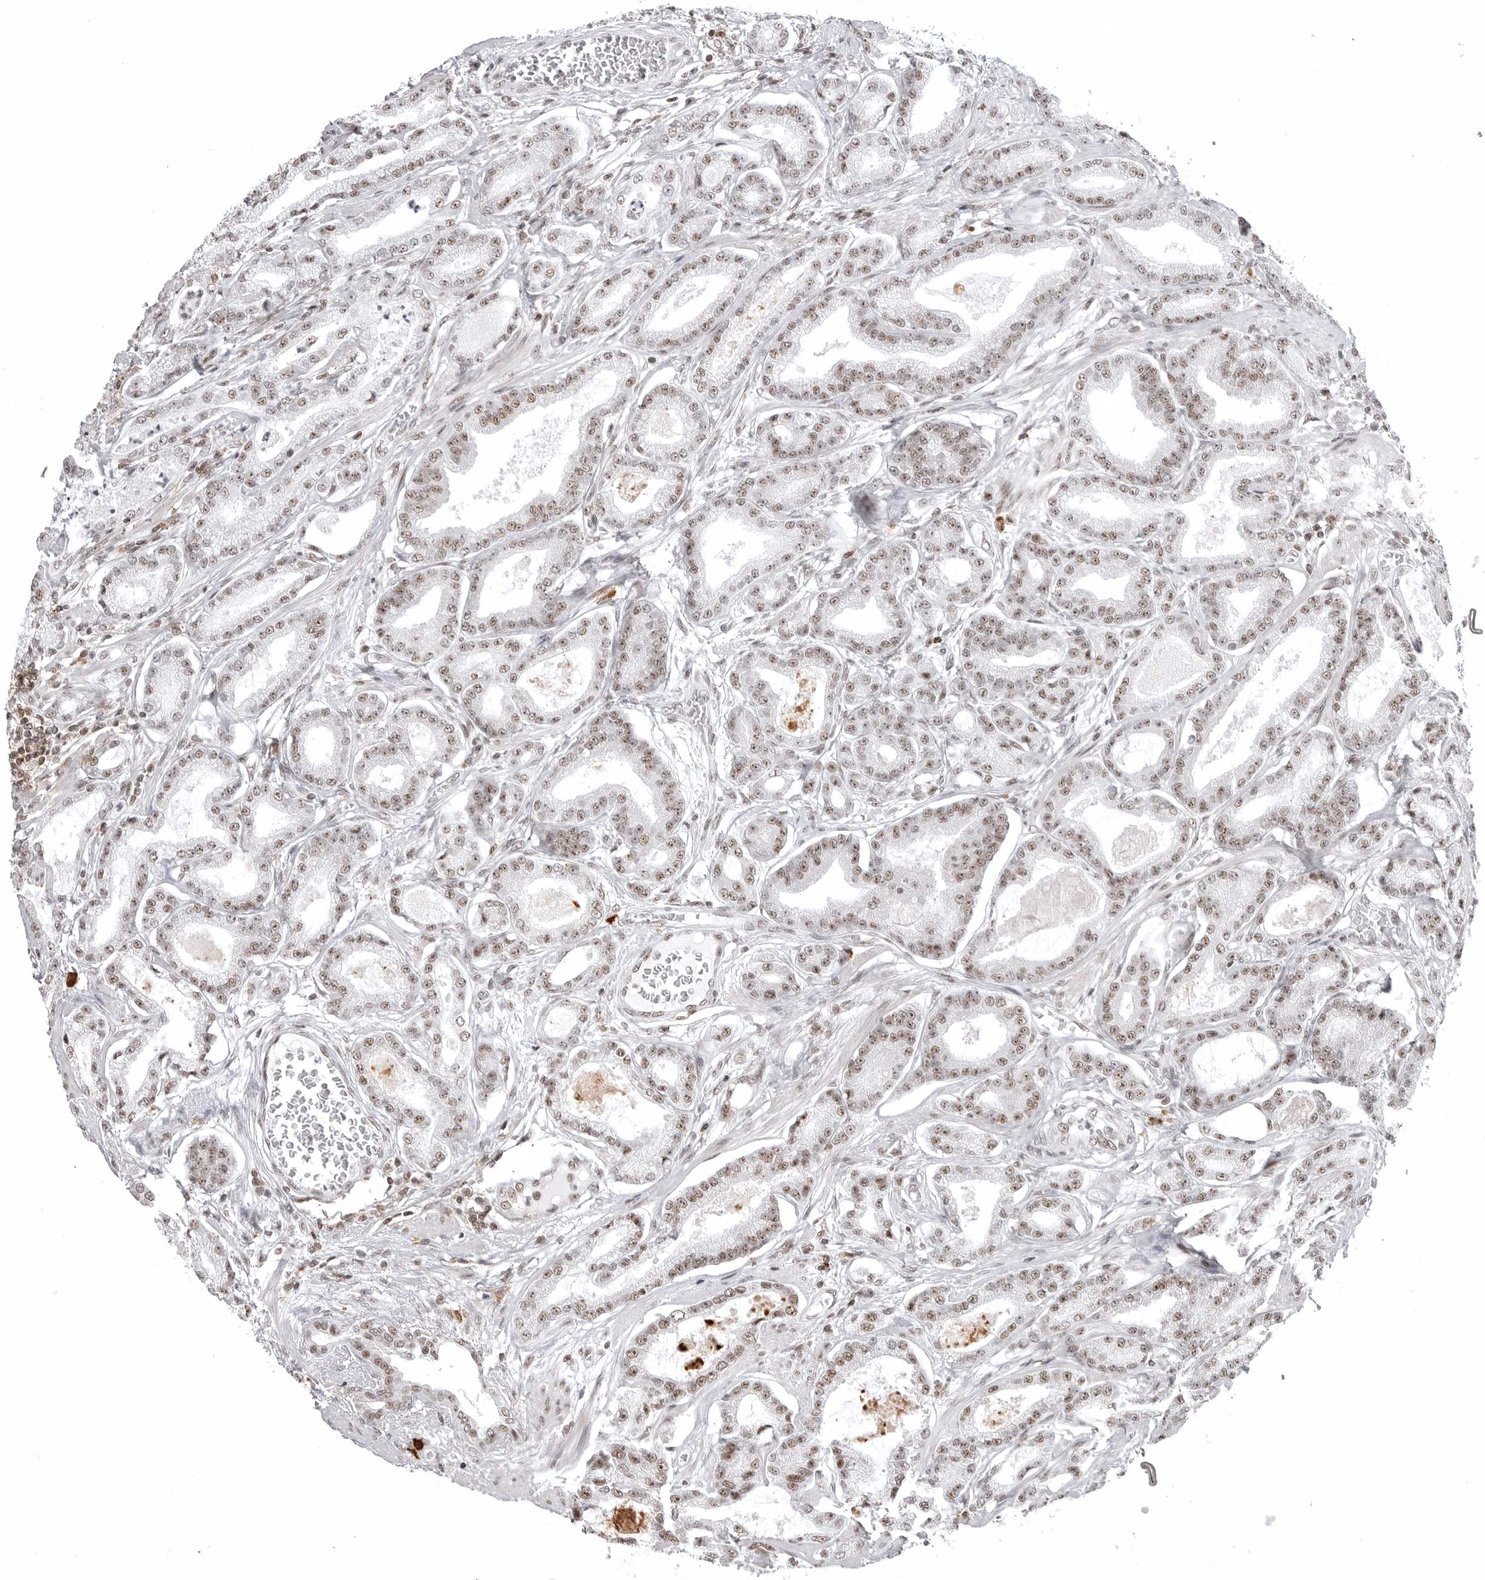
{"staining": {"intensity": "moderate", "quantity": "25%-75%", "location": "nuclear"}, "tissue": "prostate cancer", "cell_type": "Tumor cells", "image_type": "cancer", "snomed": [{"axis": "morphology", "description": "Adenocarcinoma, Low grade"}, {"axis": "topography", "description": "Prostate"}], "caption": "IHC photomicrograph of human prostate cancer stained for a protein (brown), which displays medium levels of moderate nuclear expression in approximately 25%-75% of tumor cells.", "gene": "WRAP53", "patient": {"sex": "male", "age": 60}}